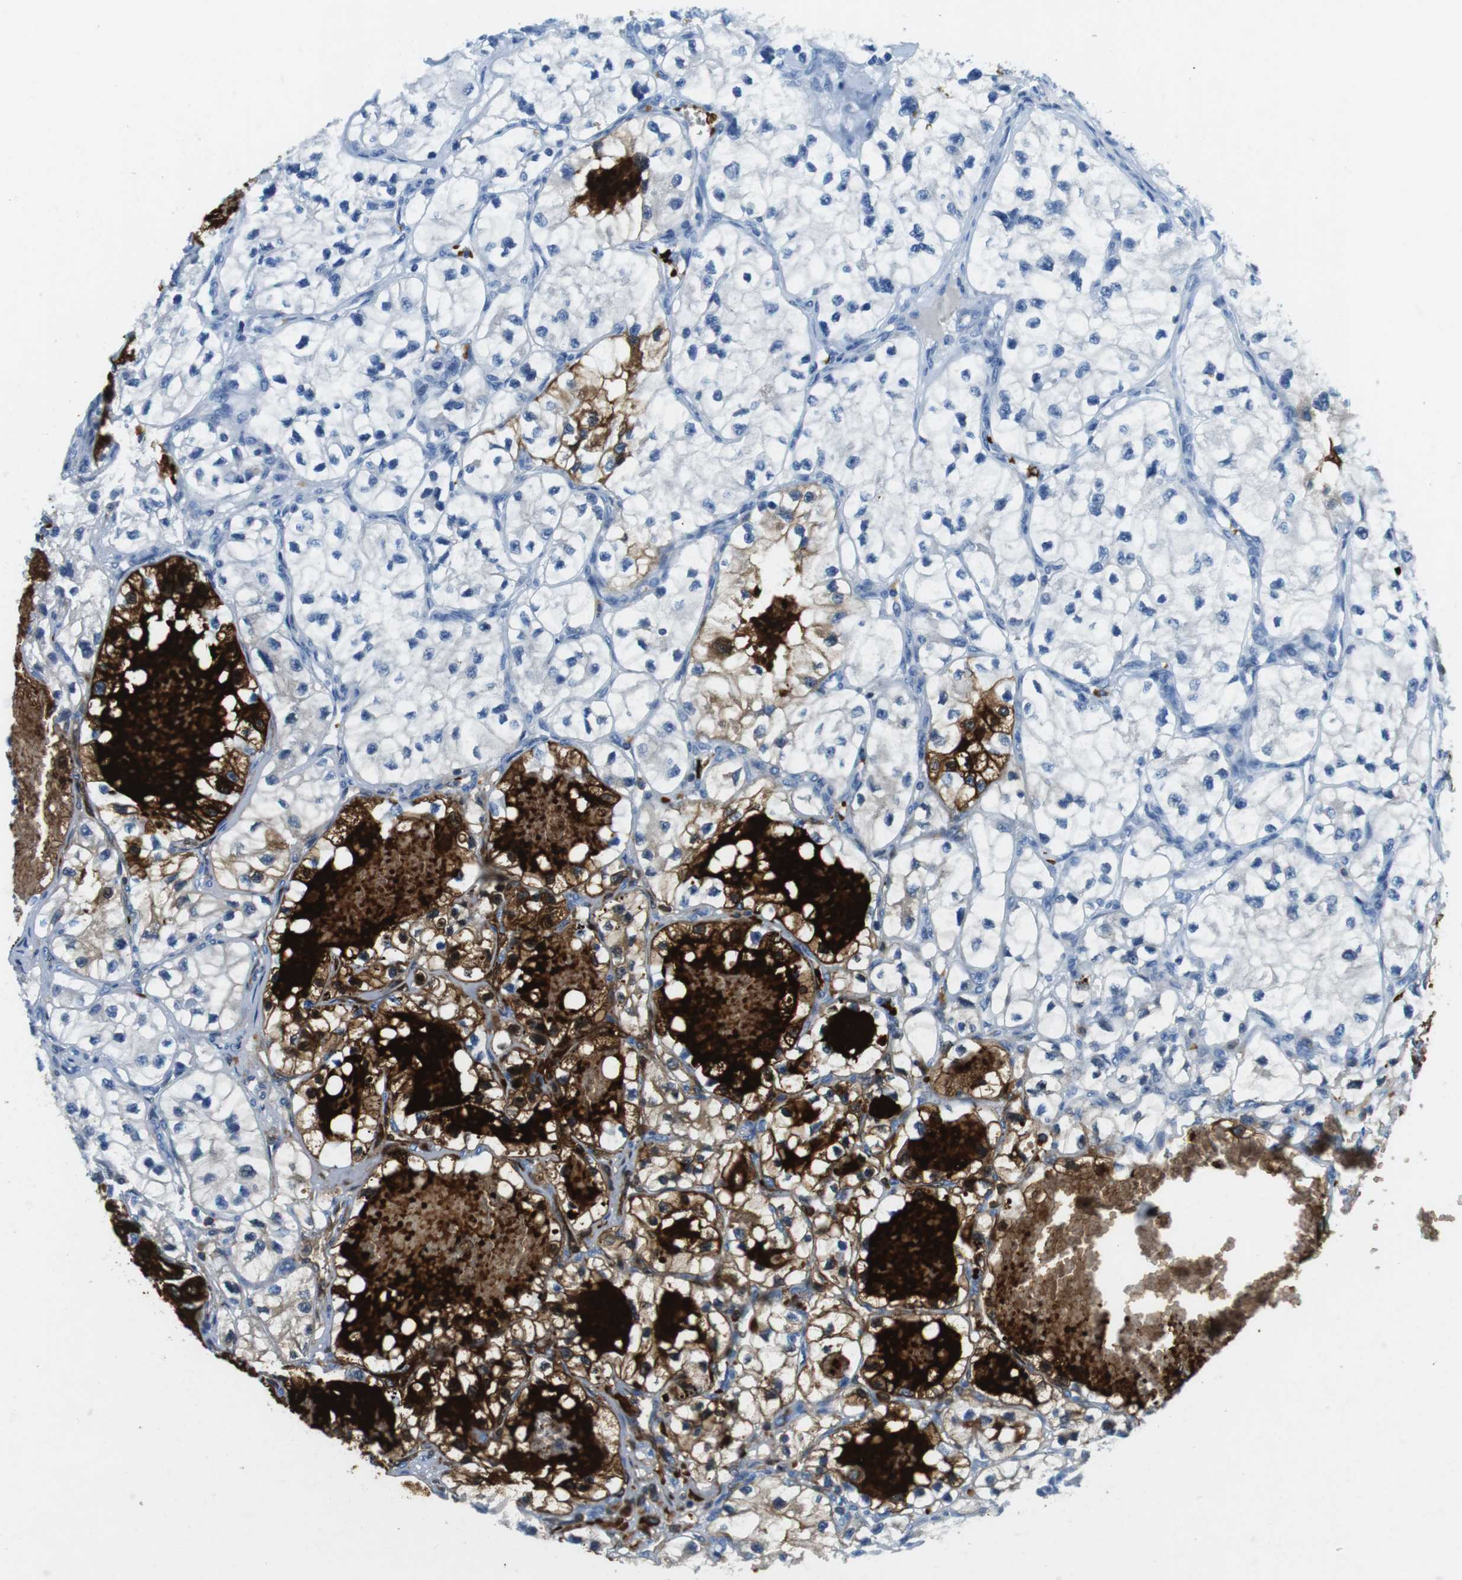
{"staining": {"intensity": "strong", "quantity": "<25%", "location": "cytoplasmic/membranous"}, "tissue": "renal cancer", "cell_type": "Tumor cells", "image_type": "cancer", "snomed": [{"axis": "morphology", "description": "Adenocarcinoma, NOS"}, {"axis": "topography", "description": "Kidney"}], "caption": "Strong cytoplasmic/membranous protein positivity is present in about <25% of tumor cells in renal cancer. (DAB (3,3'-diaminobenzidine) = brown stain, brightfield microscopy at high magnification).", "gene": "TFAP2C", "patient": {"sex": "female", "age": 57}}